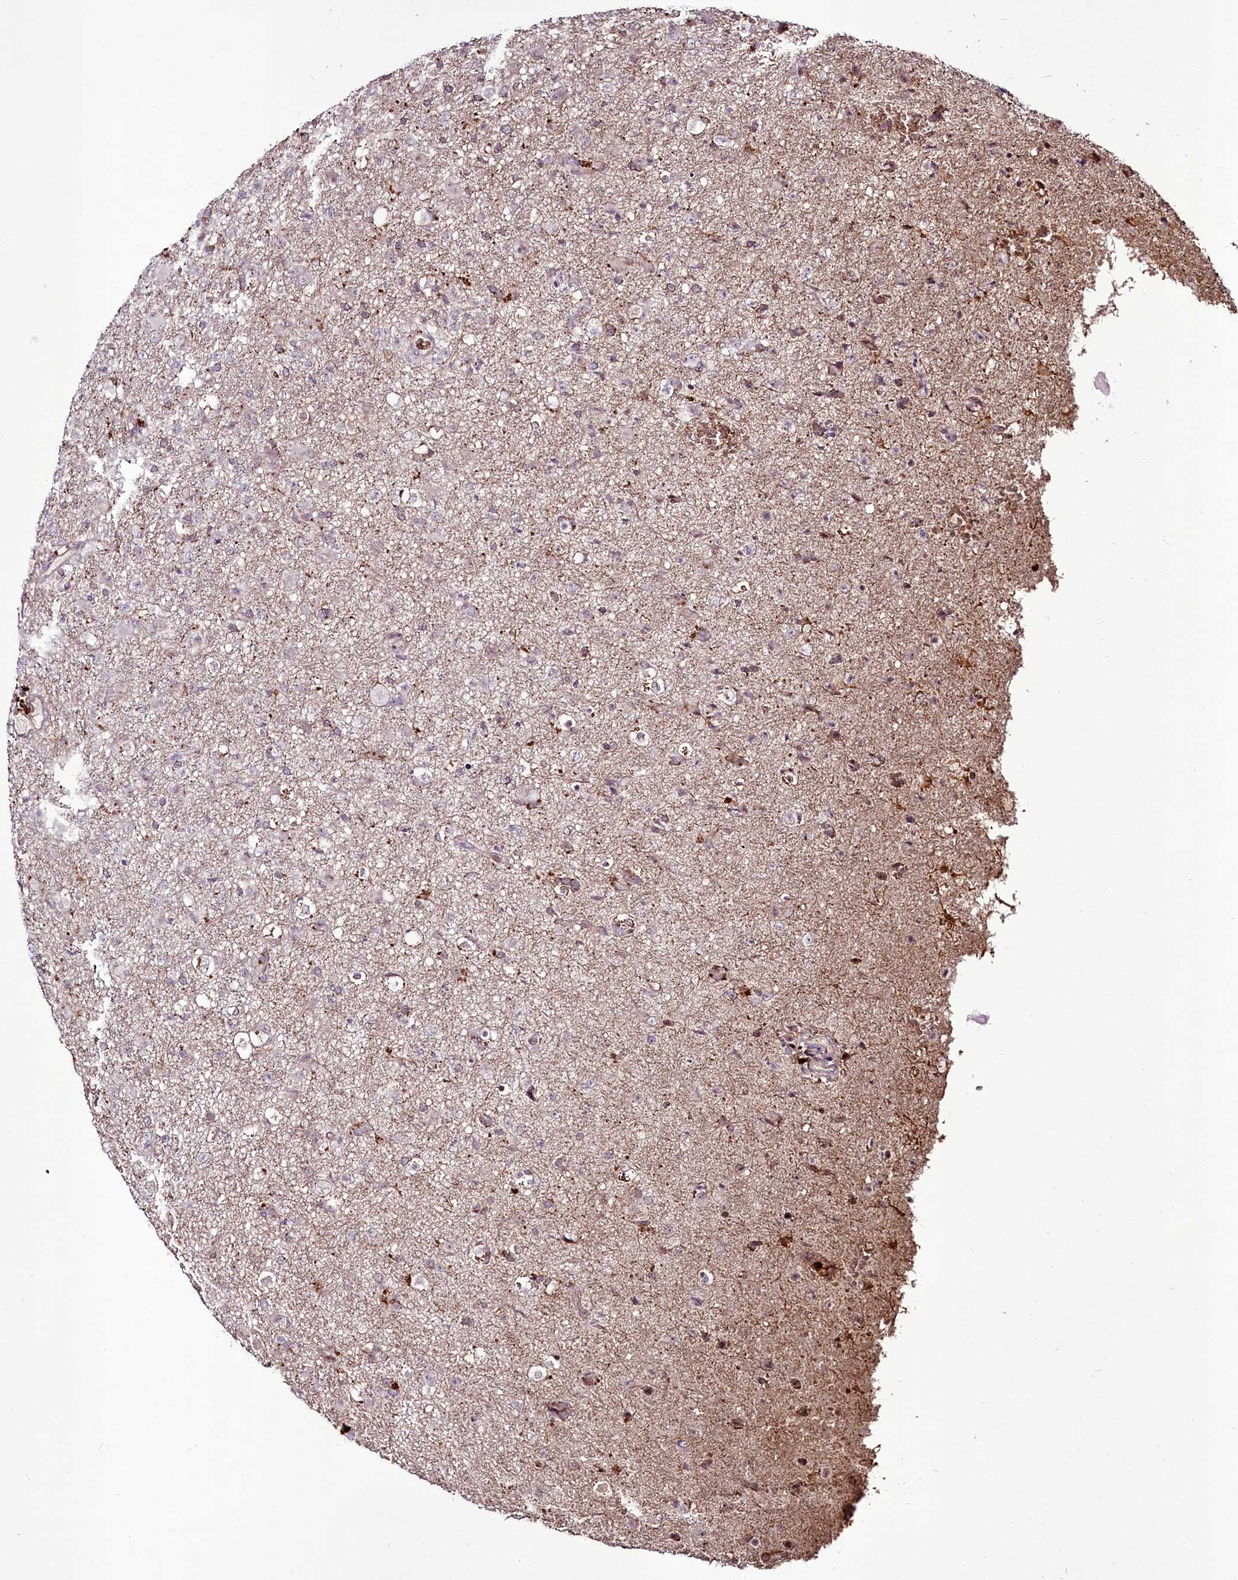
{"staining": {"intensity": "negative", "quantity": "none", "location": "none"}, "tissue": "glioma", "cell_type": "Tumor cells", "image_type": "cancer", "snomed": [{"axis": "morphology", "description": "Glioma, malignant, Low grade"}, {"axis": "topography", "description": "Brain"}], "caption": "High magnification brightfield microscopy of malignant low-grade glioma stained with DAB (brown) and counterstained with hematoxylin (blue): tumor cells show no significant expression.", "gene": "SUSD3", "patient": {"sex": "male", "age": 65}}